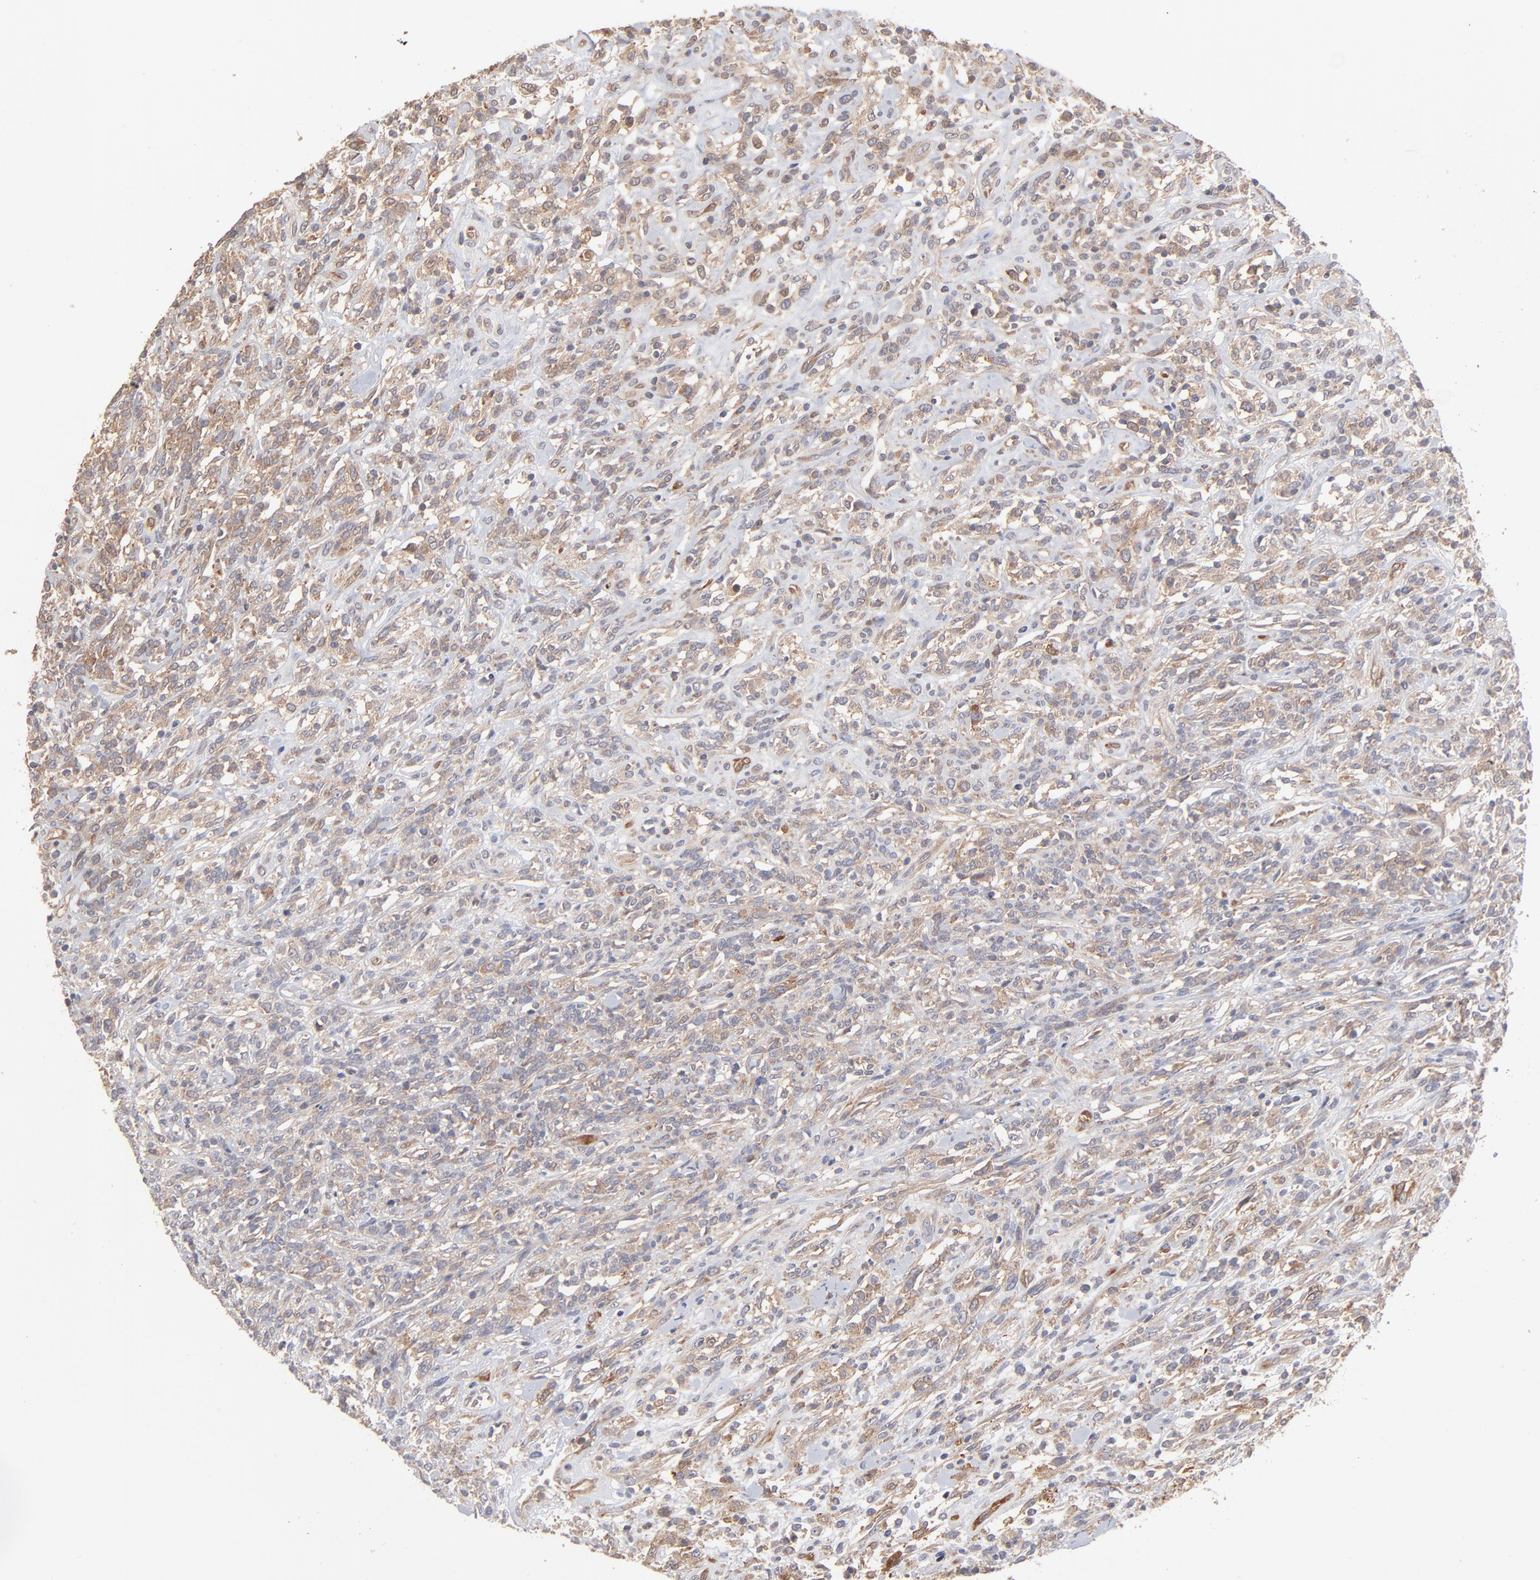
{"staining": {"intensity": "moderate", "quantity": ">75%", "location": "cytoplasmic/membranous"}, "tissue": "lymphoma", "cell_type": "Tumor cells", "image_type": "cancer", "snomed": [{"axis": "morphology", "description": "Malignant lymphoma, non-Hodgkin's type, High grade"}, {"axis": "topography", "description": "Lymph node"}], "caption": "Protein expression analysis of lymphoma reveals moderate cytoplasmic/membranous positivity in about >75% of tumor cells. (DAB = brown stain, brightfield microscopy at high magnification).", "gene": "IVNS1ABP", "patient": {"sex": "female", "age": 73}}